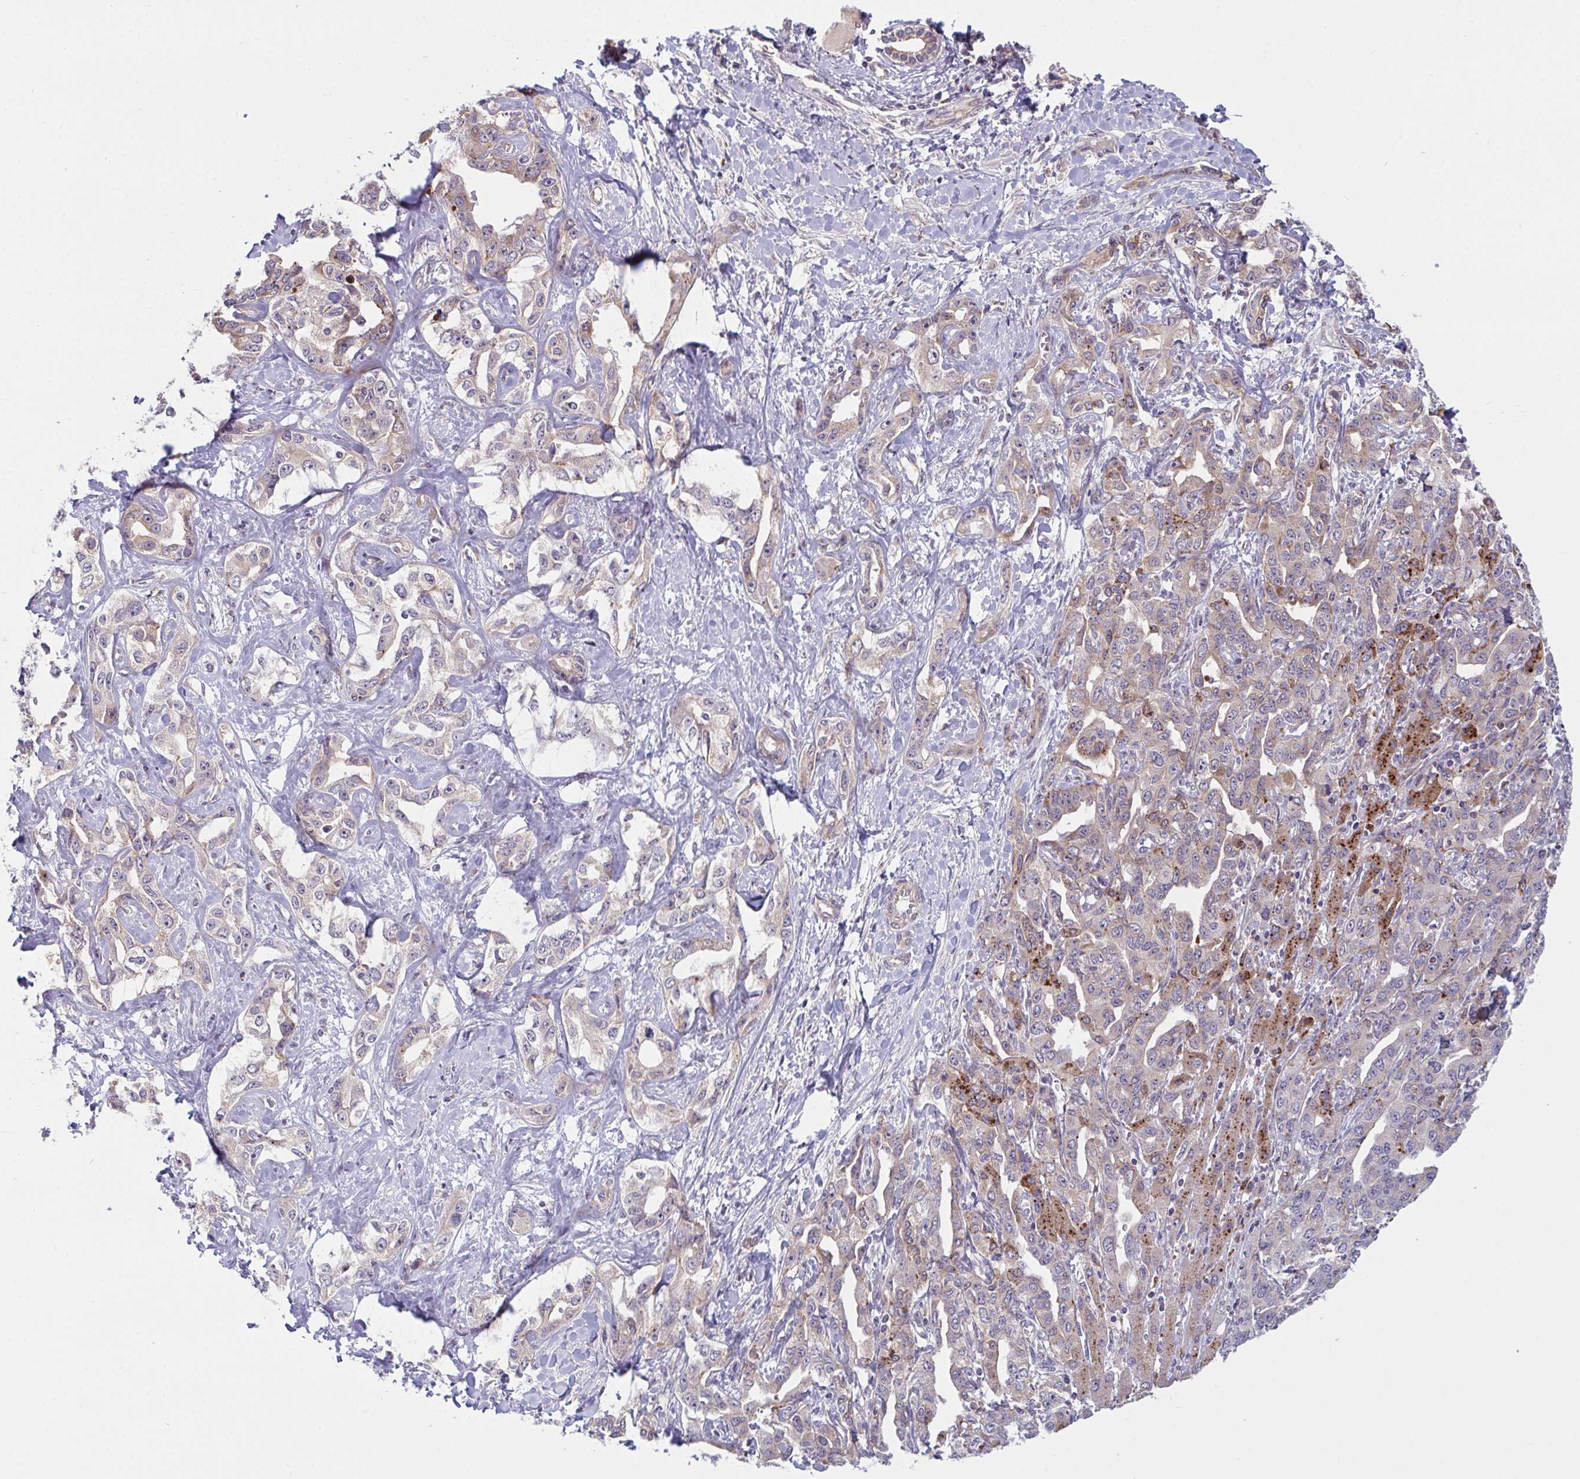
{"staining": {"intensity": "weak", "quantity": ">75%", "location": "cytoplasmic/membranous"}, "tissue": "liver cancer", "cell_type": "Tumor cells", "image_type": "cancer", "snomed": [{"axis": "morphology", "description": "Cholangiocarcinoma"}, {"axis": "topography", "description": "Liver"}], "caption": "A brown stain shows weak cytoplasmic/membranous positivity of a protein in liver cholangiocarcinoma tumor cells. The protein is shown in brown color, while the nuclei are stained blue.", "gene": "XAF1", "patient": {"sex": "male", "age": 59}}